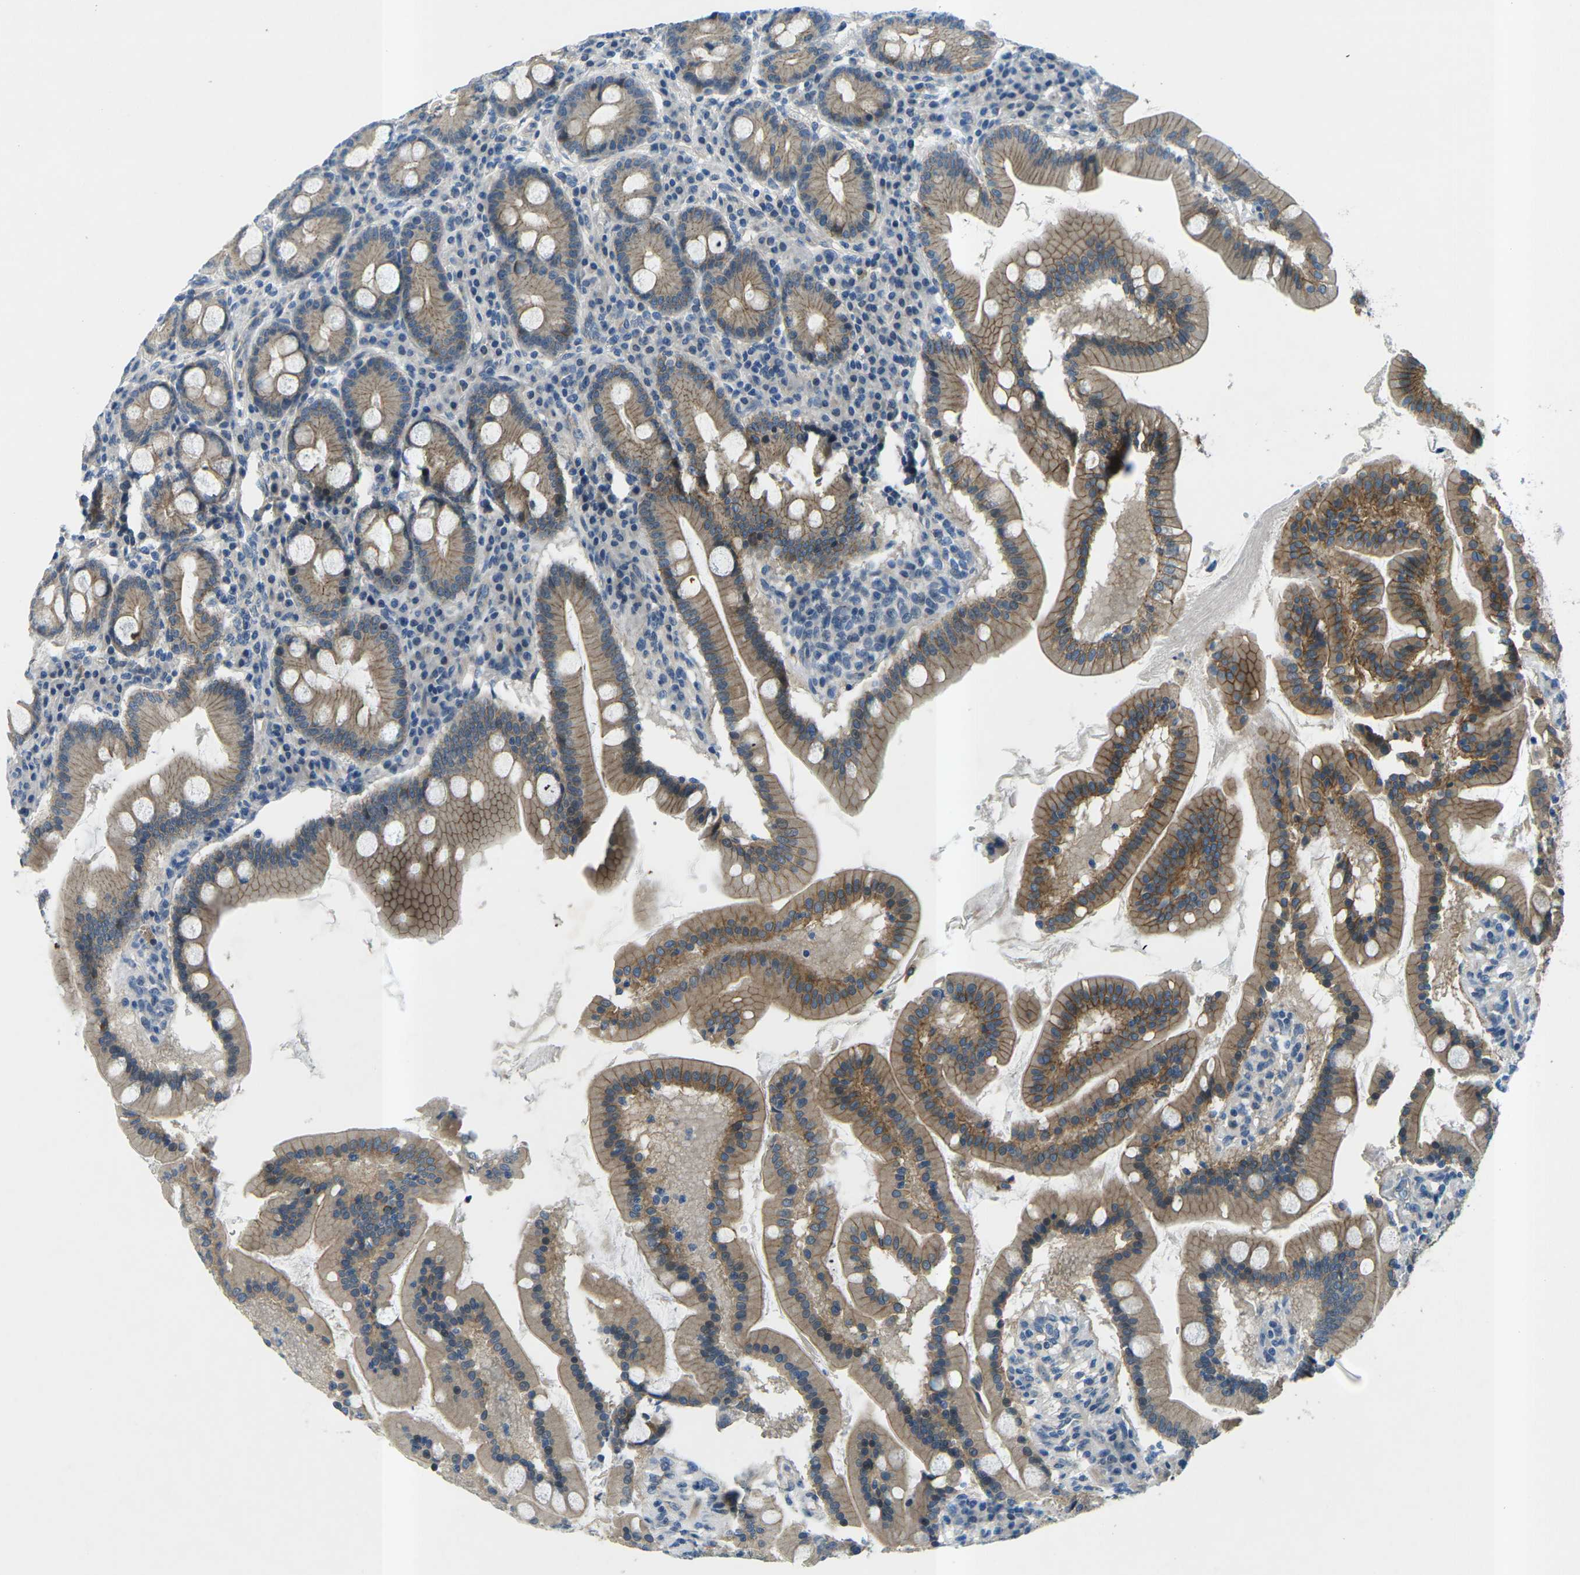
{"staining": {"intensity": "moderate", "quantity": ">75%", "location": "cytoplasmic/membranous"}, "tissue": "duodenum", "cell_type": "Glandular cells", "image_type": "normal", "snomed": [{"axis": "morphology", "description": "Normal tissue, NOS"}, {"axis": "topography", "description": "Duodenum"}], "caption": "Immunohistochemistry (IHC) staining of benign duodenum, which reveals medium levels of moderate cytoplasmic/membranous expression in approximately >75% of glandular cells indicating moderate cytoplasmic/membranous protein positivity. The staining was performed using DAB (3,3'-diaminobenzidine) (brown) for protein detection and nuclei were counterstained in hematoxylin (blue).", "gene": "CTNND1", "patient": {"sex": "male", "age": 50}}